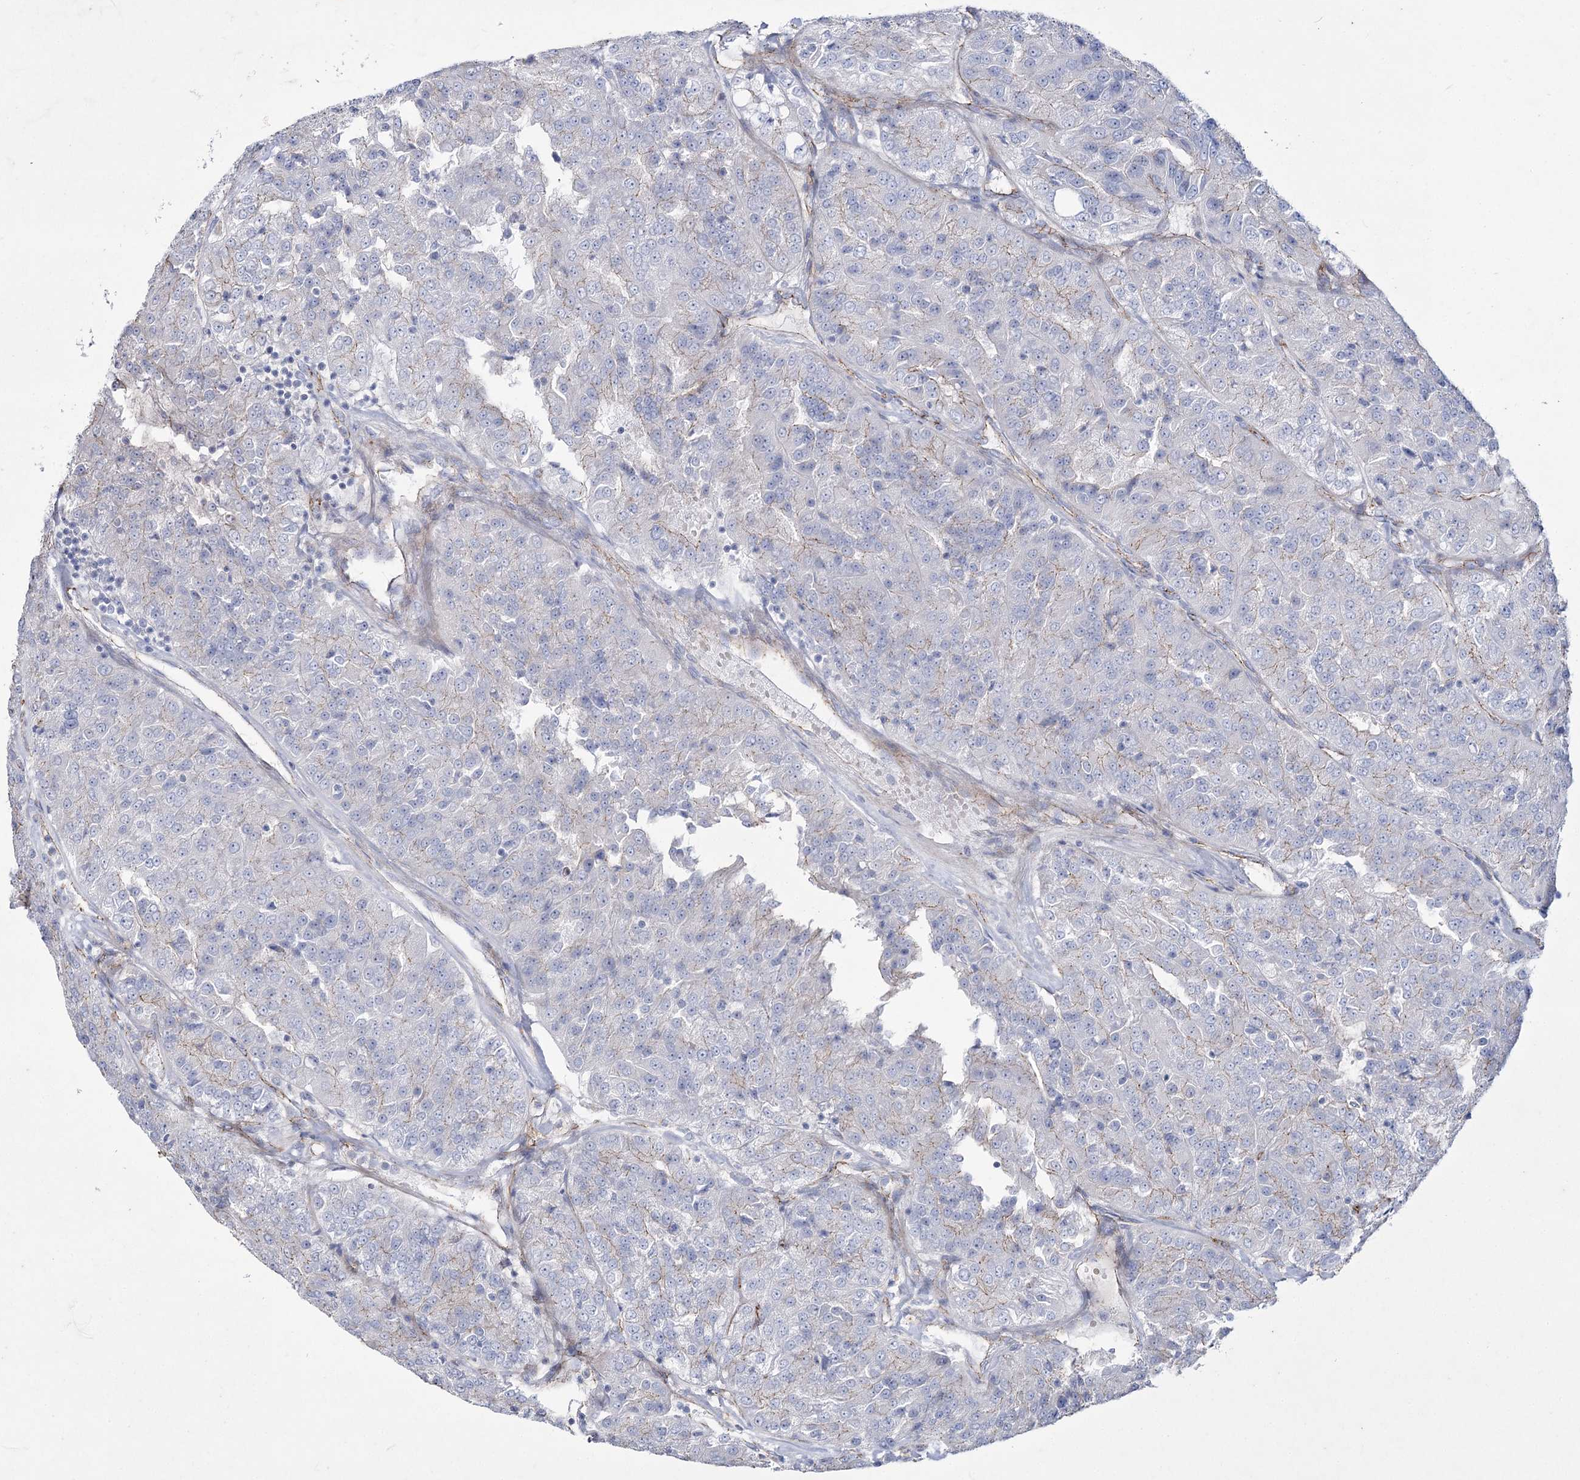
{"staining": {"intensity": "negative", "quantity": "none", "location": "none"}, "tissue": "renal cancer", "cell_type": "Tumor cells", "image_type": "cancer", "snomed": [{"axis": "morphology", "description": "Adenocarcinoma, NOS"}, {"axis": "topography", "description": "Kidney"}], "caption": "The photomicrograph exhibits no staining of tumor cells in renal cancer (adenocarcinoma). (DAB immunohistochemistry with hematoxylin counter stain).", "gene": "LDLRAD3", "patient": {"sex": "female", "age": 63}}